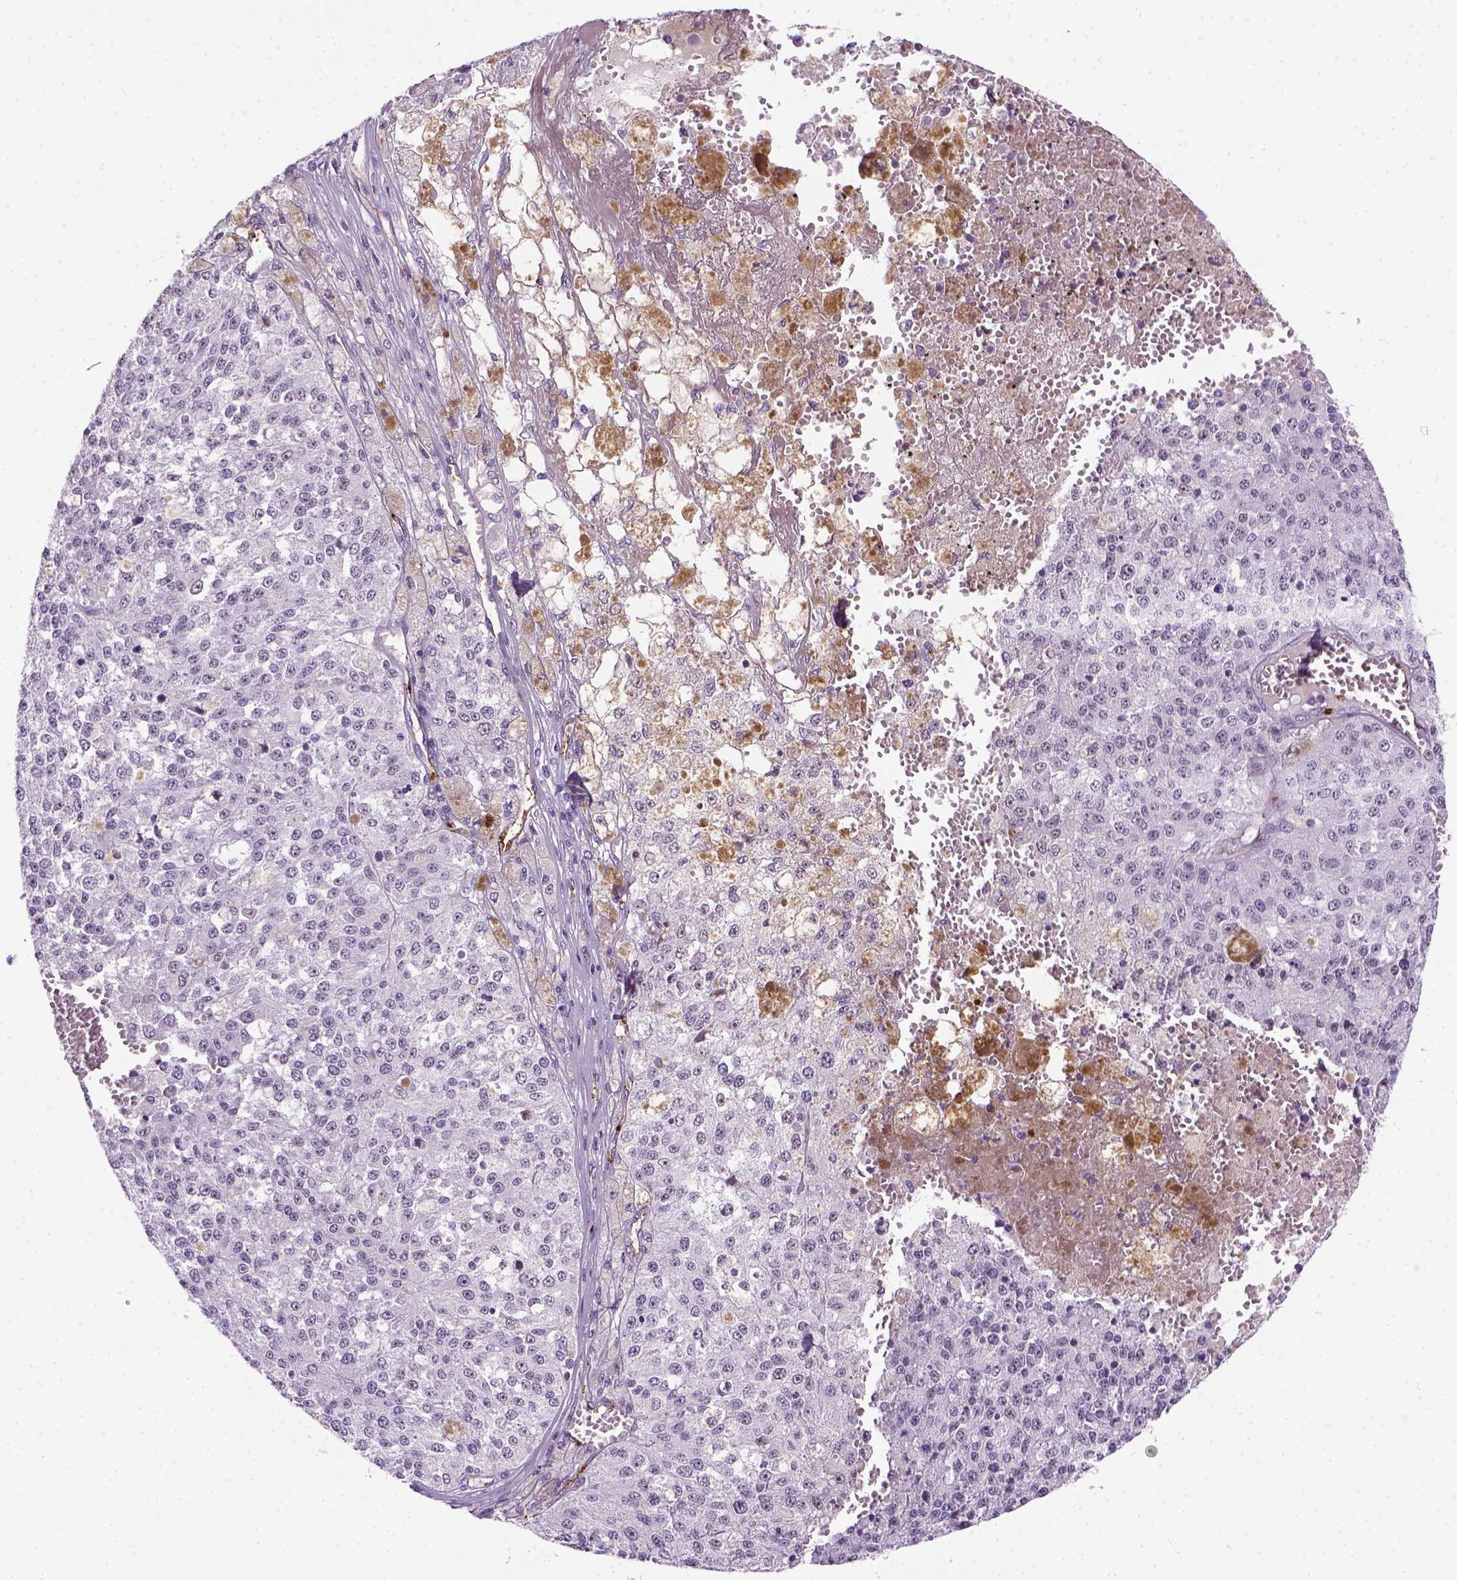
{"staining": {"intensity": "negative", "quantity": "none", "location": "none"}, "tissue": "melanoma", "cell_type": "Tumor cells", "image_type": "cancer", "snomed": [{"axis": "morphology", "description": "Malignant melanoma, Metastatic site"}, {"axis": "topography", "description": "Lymph node"}], "caption": "Melanoma was stained to show a protein in brown. There is no significant staining in tumor cells.", "gene": "VWF", "patient": {"sex": "female", "age": 64}}